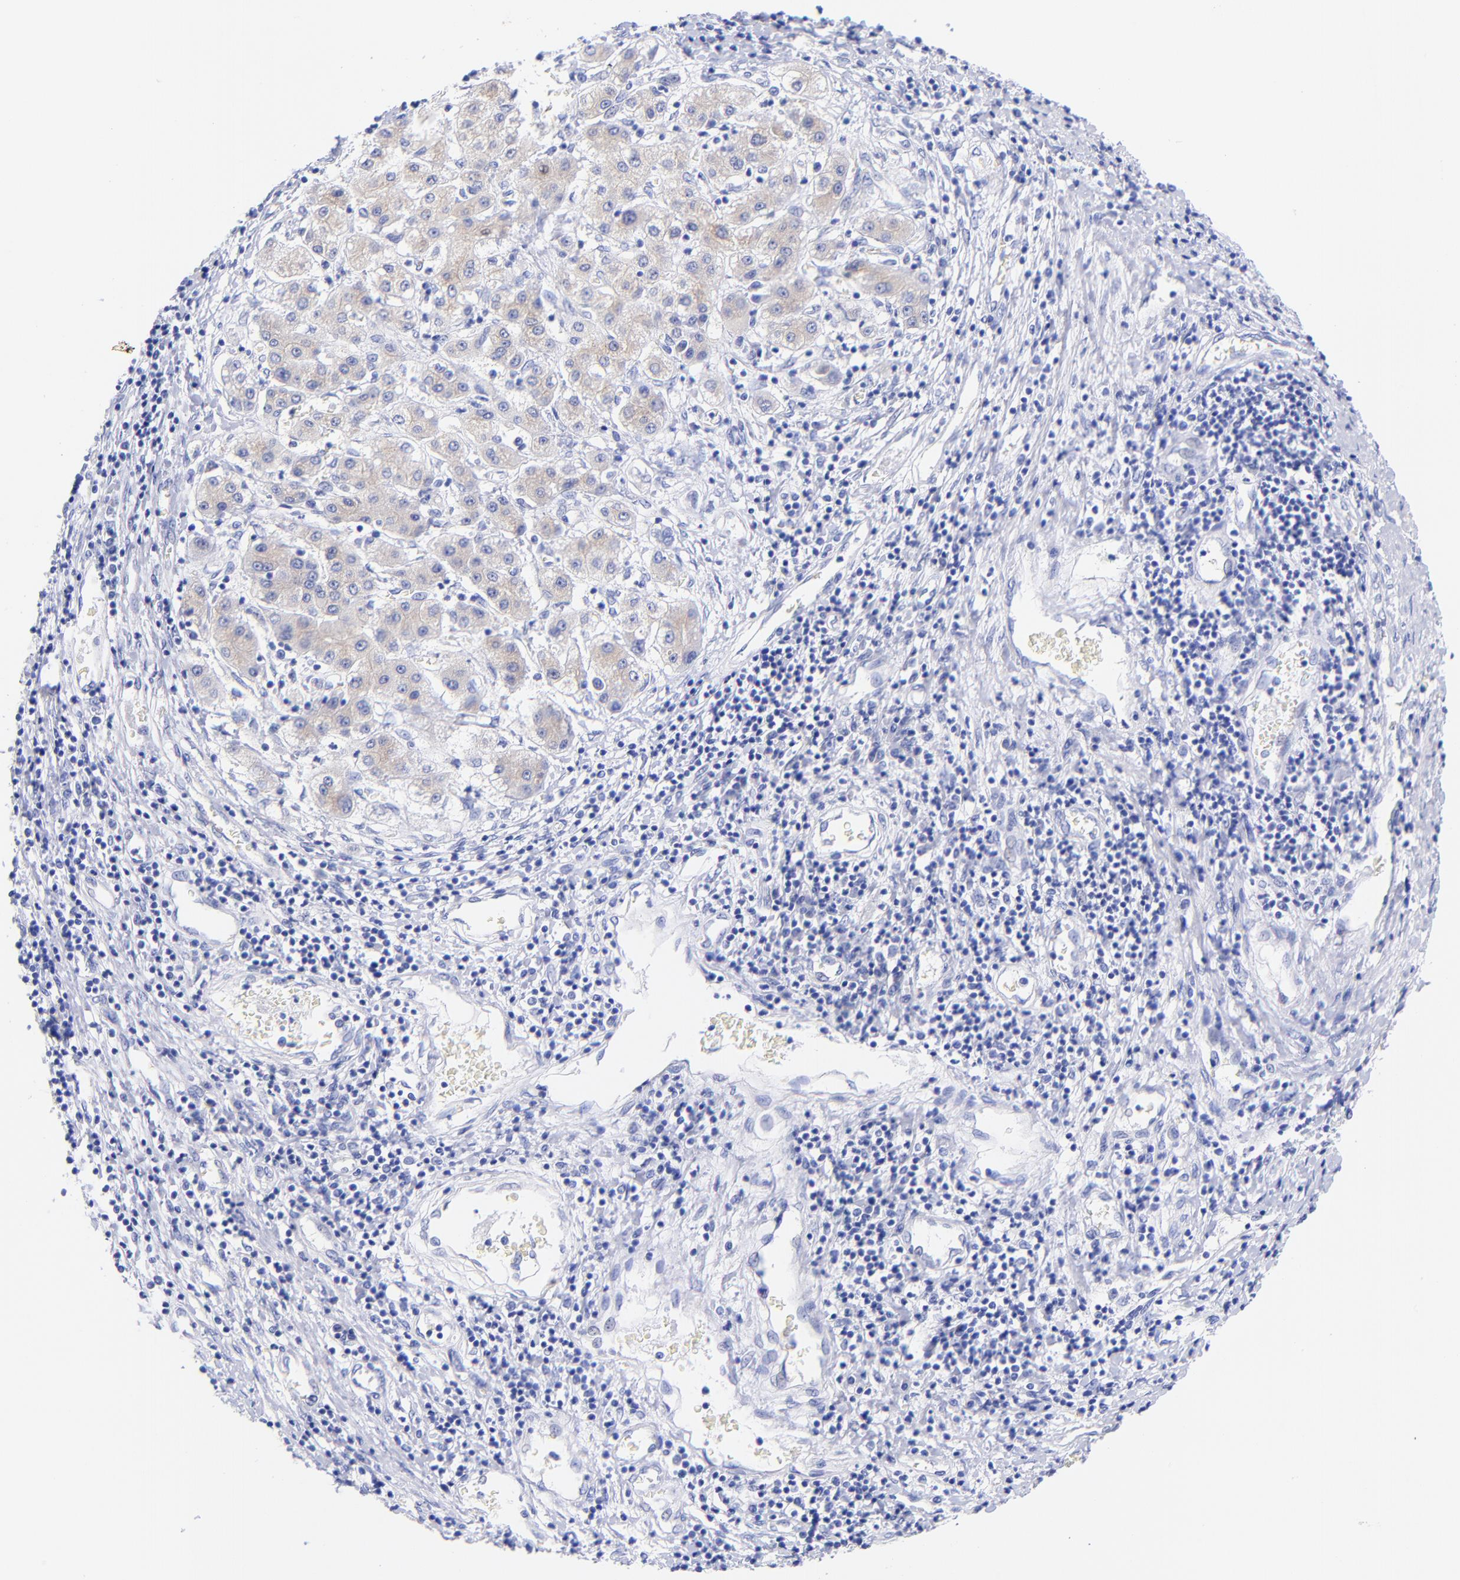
{"staining": {"intensity": "weak", "quantity": "25%-75%", "location": "cytoplasmic/membranous"}, "tissue": "liver cancer", "cell_type": "Tumor cells", "image_type": "cancer", "snomed": [{"axis": "morphology", "description": "Carcinoma, Hepatocellular, NOS"}, {"axis": "topography", "description": "Liver"}], "caption": "This histopathology image displays hepatocellular carcinoma (liver) stained with immunohistochemistry (IHC) to label a protein in brown. The cytoplasmic/membranous of tumor cells show weak positivity for the protein. Nuclei are counter-stained blue.", "gene": "GPHN", "patient": {"sex": "male", "age": 24}}